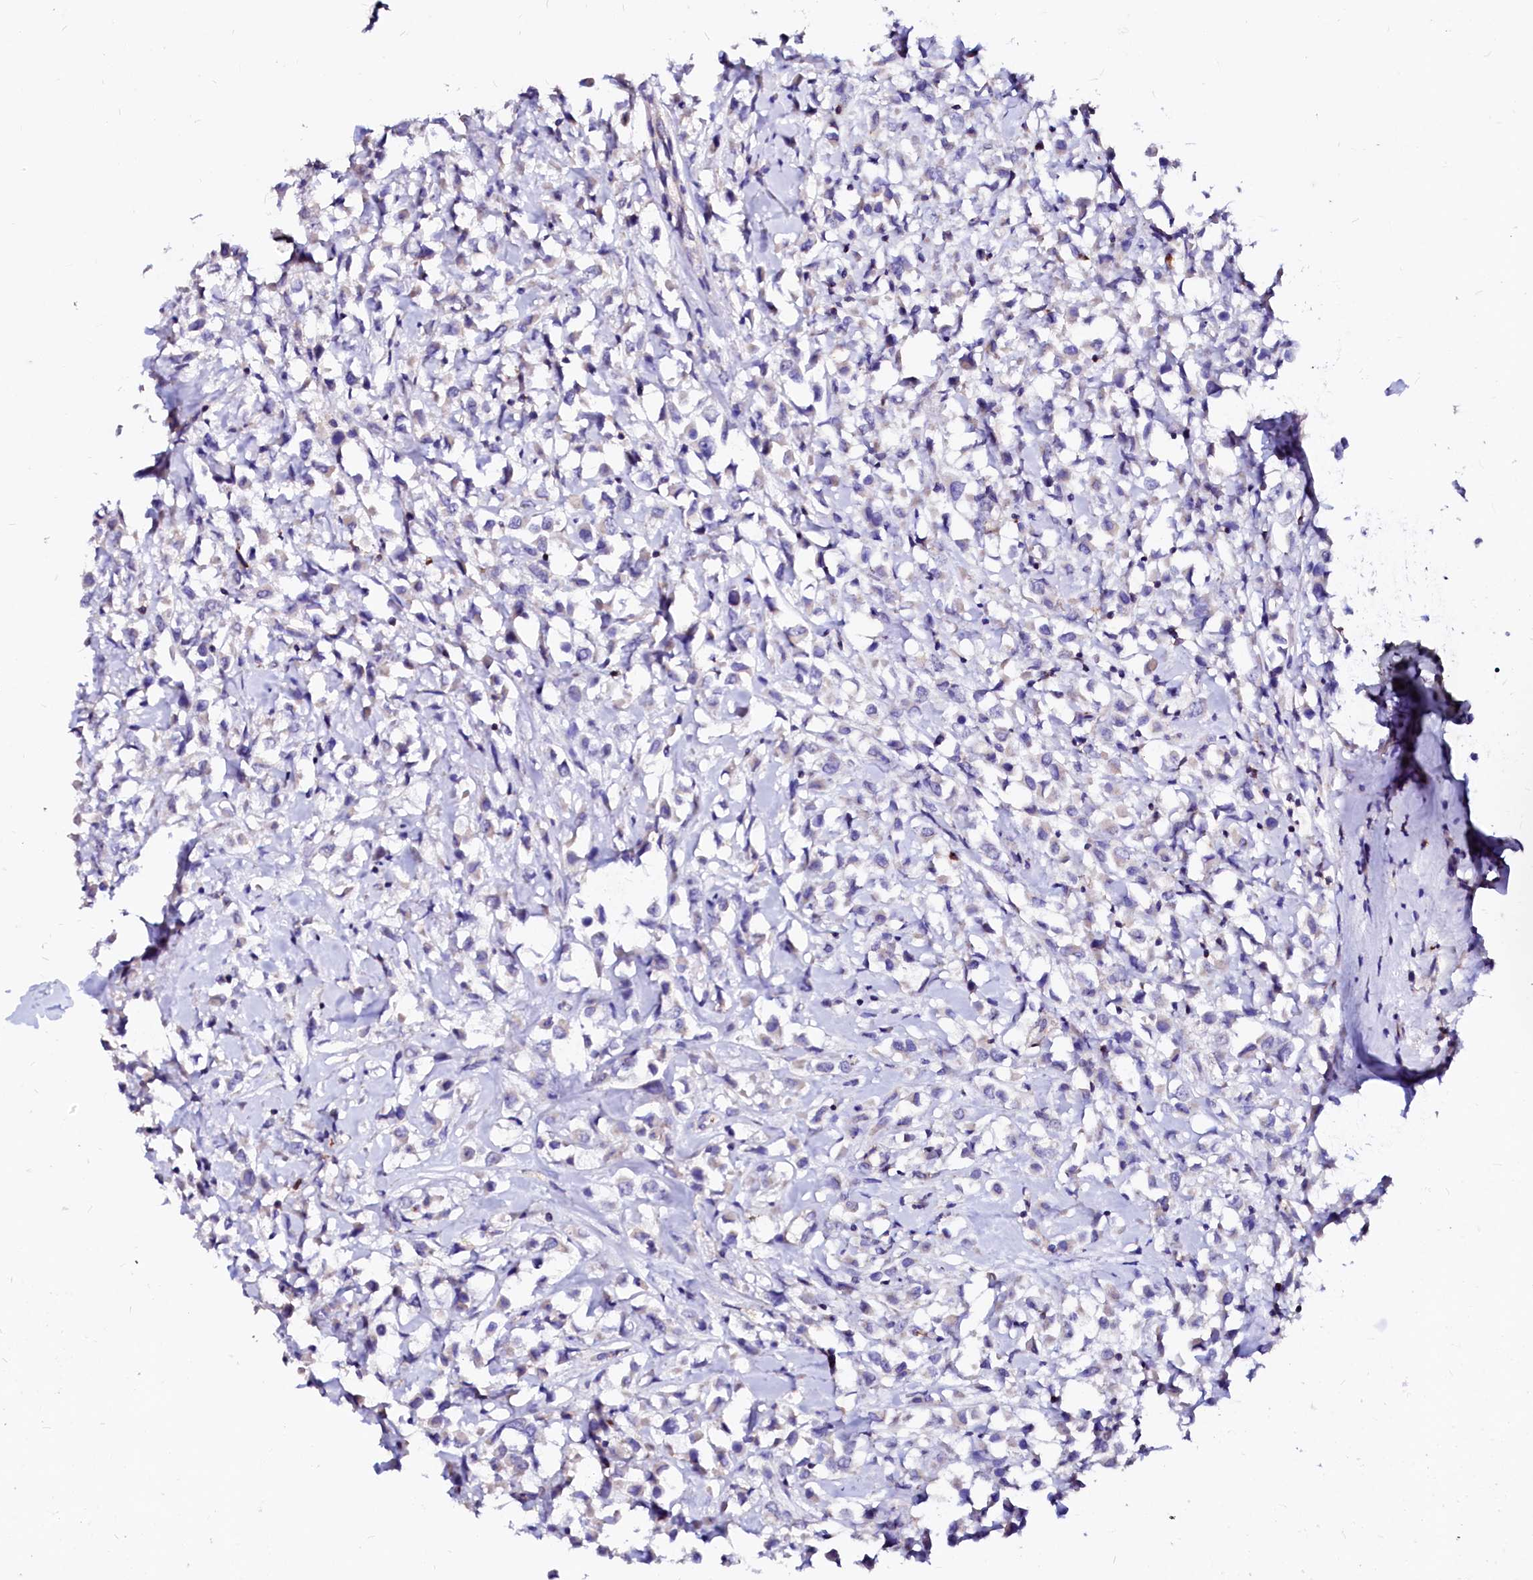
{"staining": {"intensity": "negative", "quantity": "none", "location": "none"}, "tissue": "breast cancer", "cell_type": "Tumor cells", "image_type": "cancer", "snomed": [{"axis": "morphology", "description": "Duct carcinoma"}, {"axis": "topography", "description": "Breast"}], "caption": "This is a micrograph of IHC staining of infiltrating ductal carcinoma (breast), which shows no expression in tumor cells.", "gene": "RAB27A", "patient": {"sex": "female", "age": 87}}